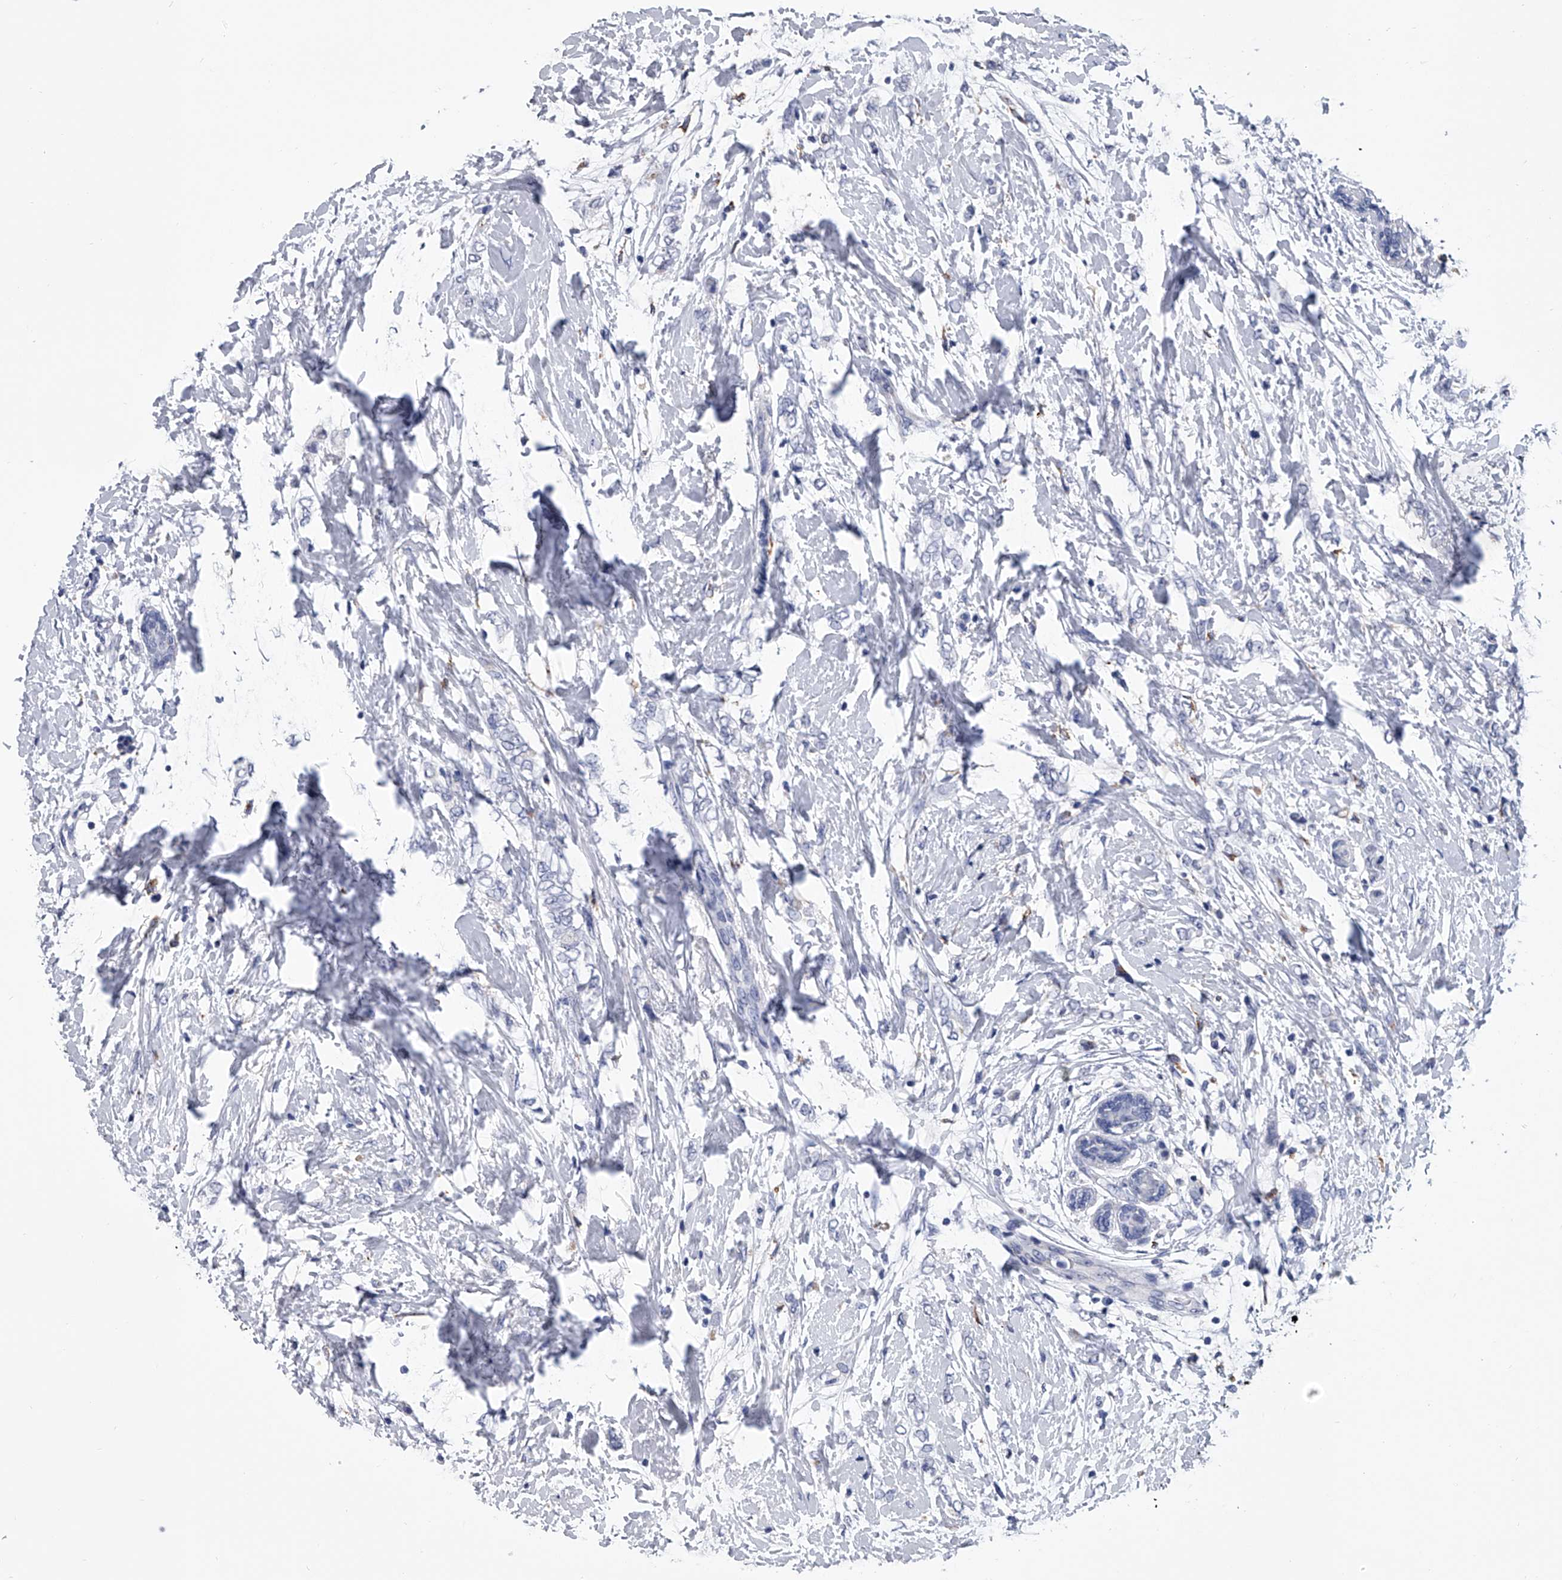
{"staining": {"intensity": "negative", "quantity": "none", "location": "none"}, "tissue": "breast cancer", "cell_type": "Tumor cells", "image_type": "cancer", "snomed": [{"axis": "morphology", "description": "Normal tissue, NOS"}, {"axis": "morphology", "description": "Lobular carcinoma"}, {"axis": "topography", "description": "Breast"}], "caption": "The immunohistochemistry (IHC) histopathology image has no significant staining in tumor cells of breast cancer (lobular carcinoma) tissue. Brightfield microscopy of immunohistochemistry stained with DAB (3,3'-diaminobenzidine) (brown) and hematoxylin (blue), captured at high magnification.", "gene": "TRIM8", "patient": {"sex": "female", "age": 47}}